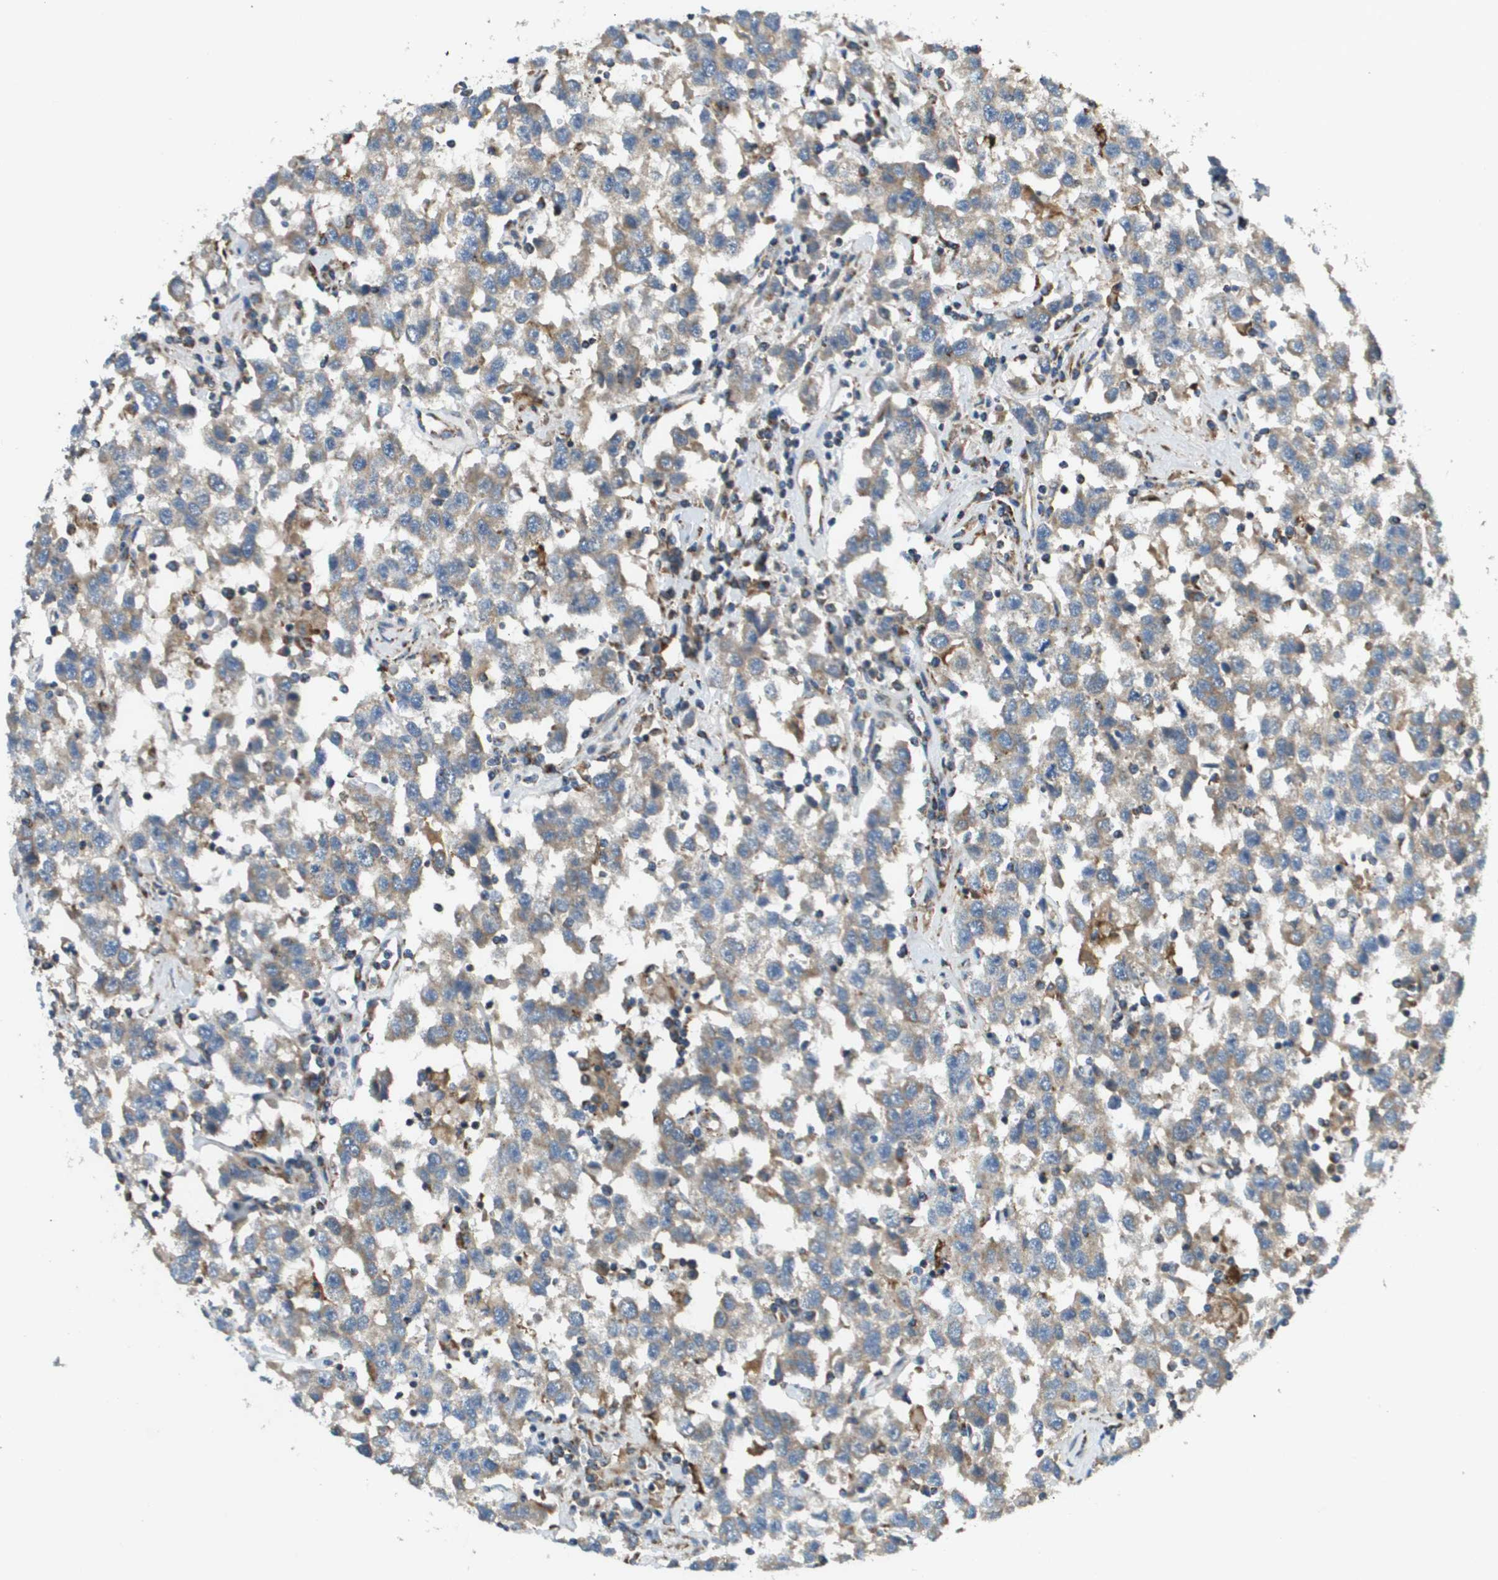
{"staining": {"intensity": "weak", "quantity": "25%-75%", "location": "cytoplasmic/membranous"}, "tissue": "testis cancer", "cell_type": "Tumor cells", "image_type": "cancer", "snomed": [{"axis": "morphology", "description": "Seminoma, NOS"}, {"axis": "topography", "description": "Testis"}], "caption": "This is a micrograph of immunohistochemistry (IHC) staining of testis seminoma, which shows weak staining in the cytoplasmic/membranous of tumor cells.", "gene": "NRK", "patient": {"sex": "male", "age": 41}}